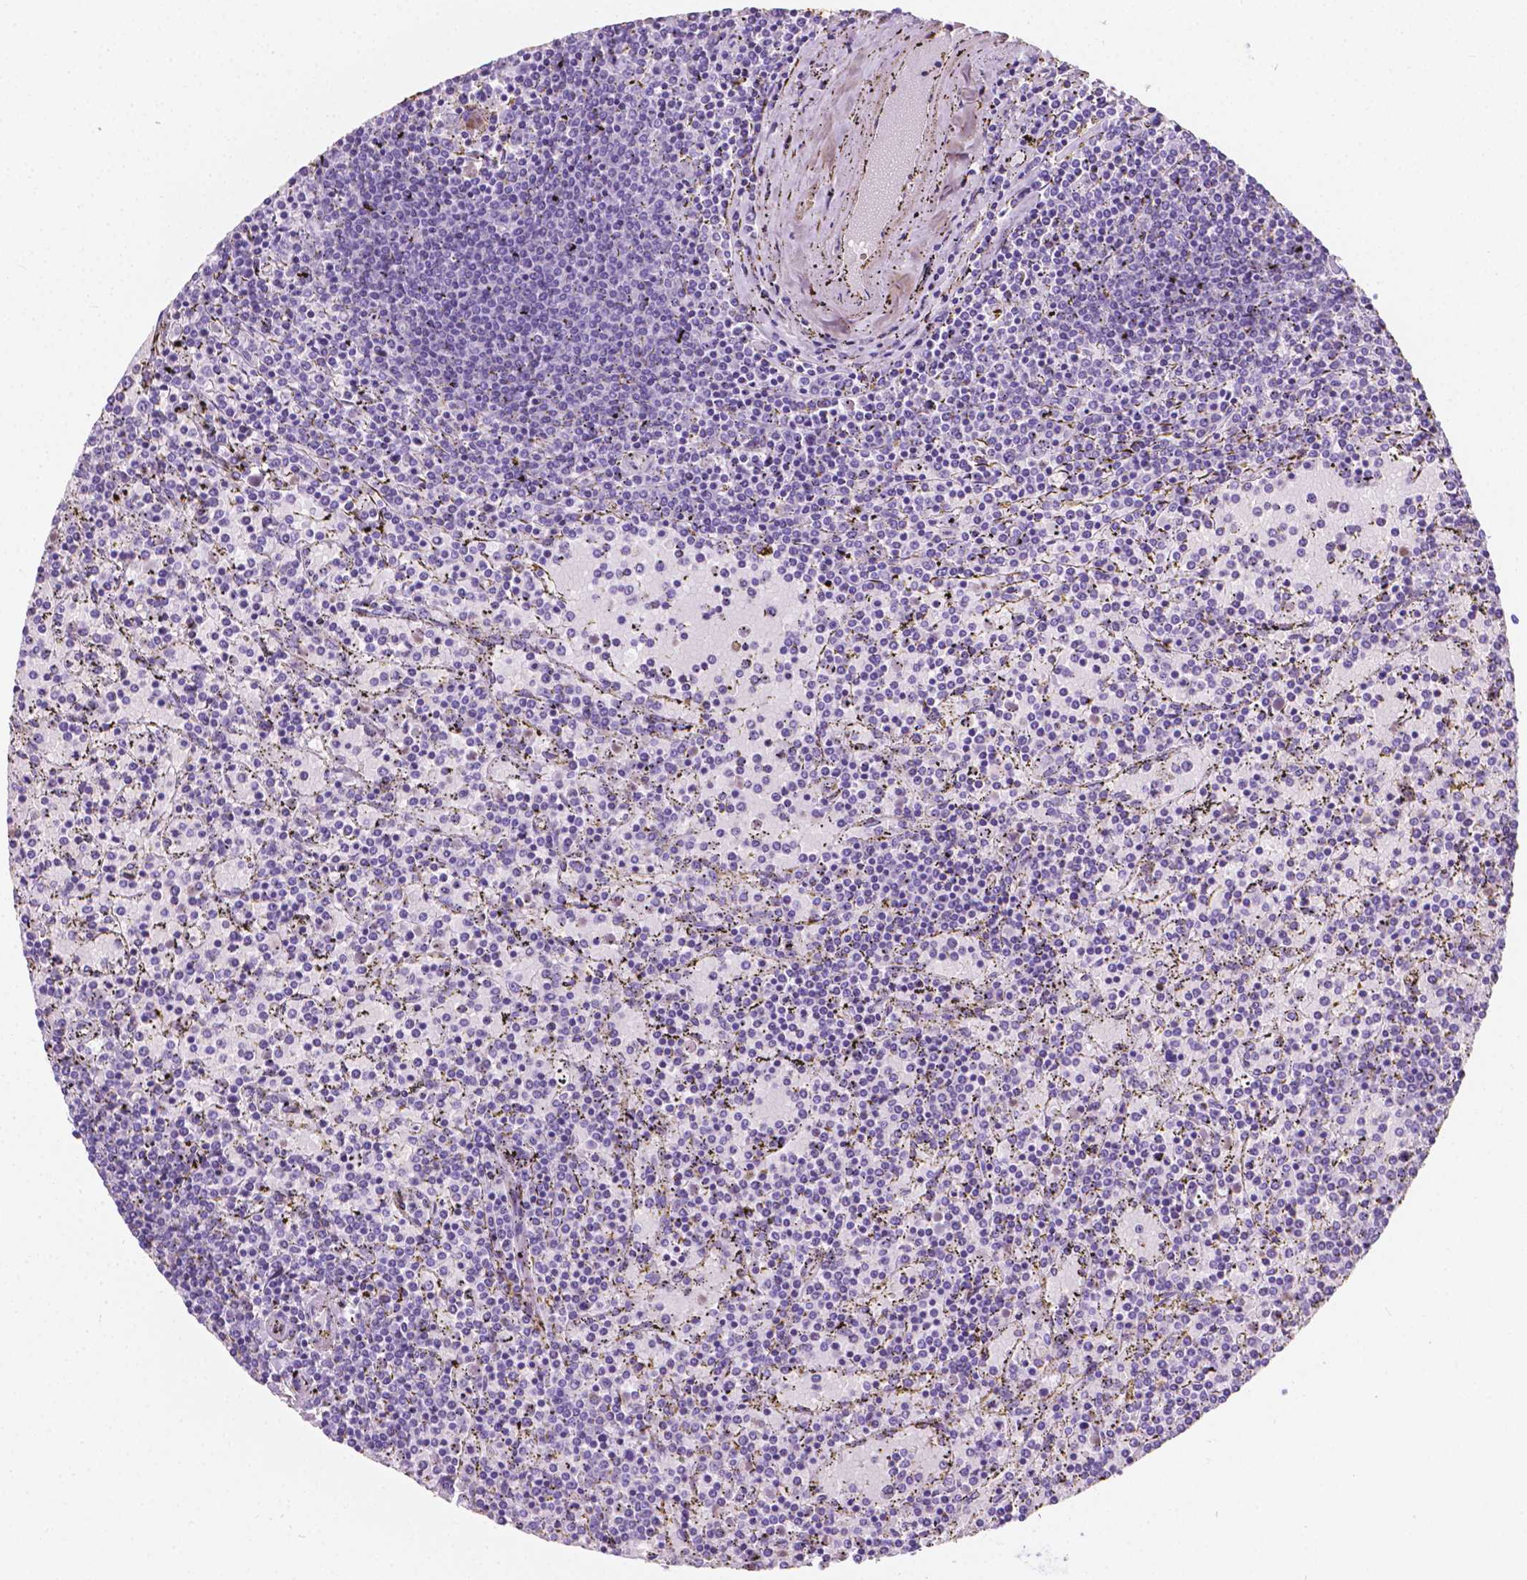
{"staining": {"intensity": "negative", "quantity": "none", "location": "none"}, "tissue": "lymphoma", "cell_type": "Tumor cells", "image_type": "cancer", "snomed": [{"axis": "morphology", "description": "Malignant lymphoma, non-Hodgkin's type, Low grade"}, {"axis": "topography", "description": "Spleen"}], "caption": "Lymphoma was stained to show a protein in brown. There is no significant staining in tumor cells. Nuclei are stained in blue.", "gene": "GNAO1", "patient": {"sex": "female", "age": 77}}